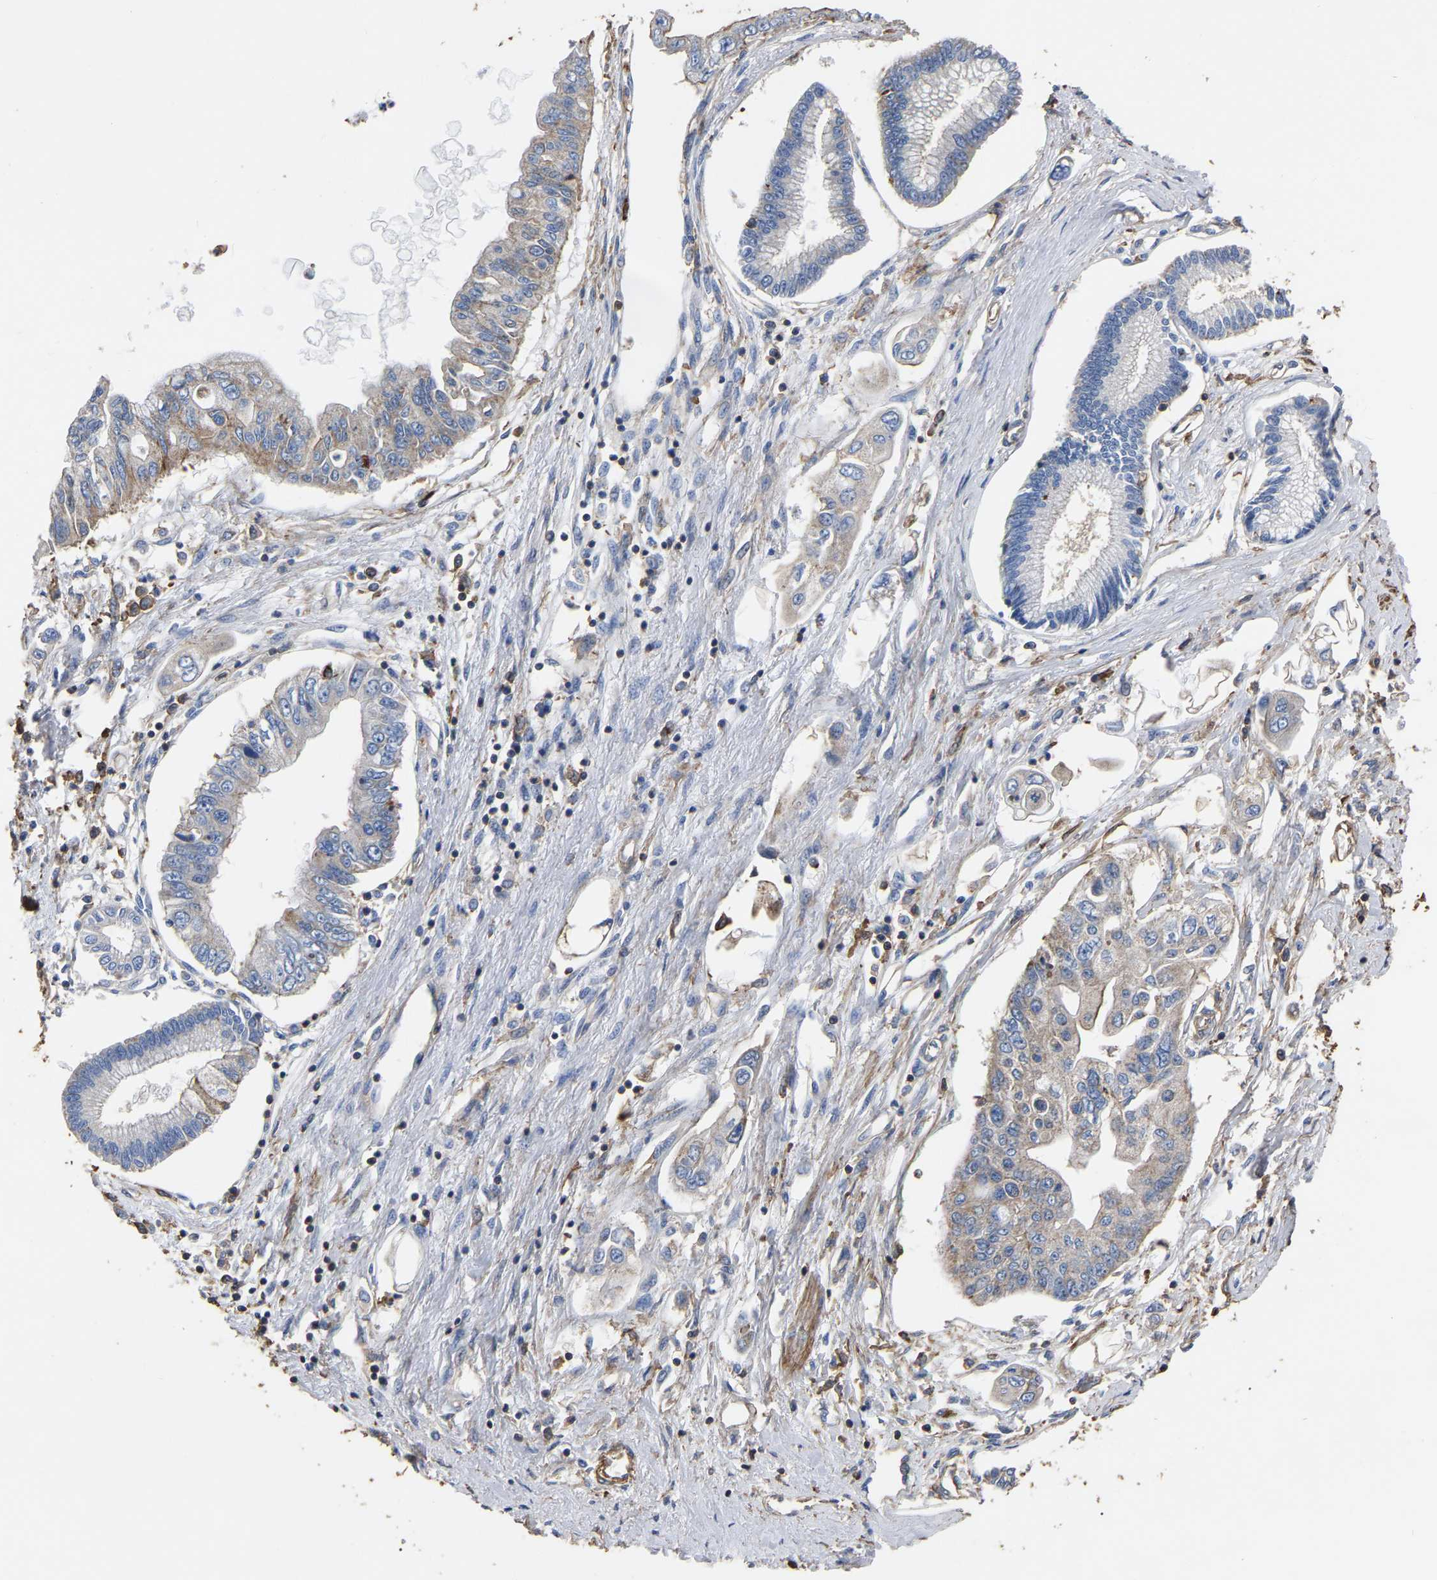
{"staining": {"intensity": "weak", "quantity": "<25%", "location": "cytoplasmic/membranous"}, "tissue": "pancreatic cancer", "cell_type": "Tumor cells", "image_type": "cancer", "snomed": [{"axis": "morphology", "description": "Adenocarcinoma, NOS"}, {"axis": "topography", "description": "Pancreas"}], "caption": "Human adenocarcinoma (pancreatic) stained for a protein using IHC exhibits no expression in tumor cells.", "gene": "ARMT1", "patient": {"sex": "female", "age": 77}}